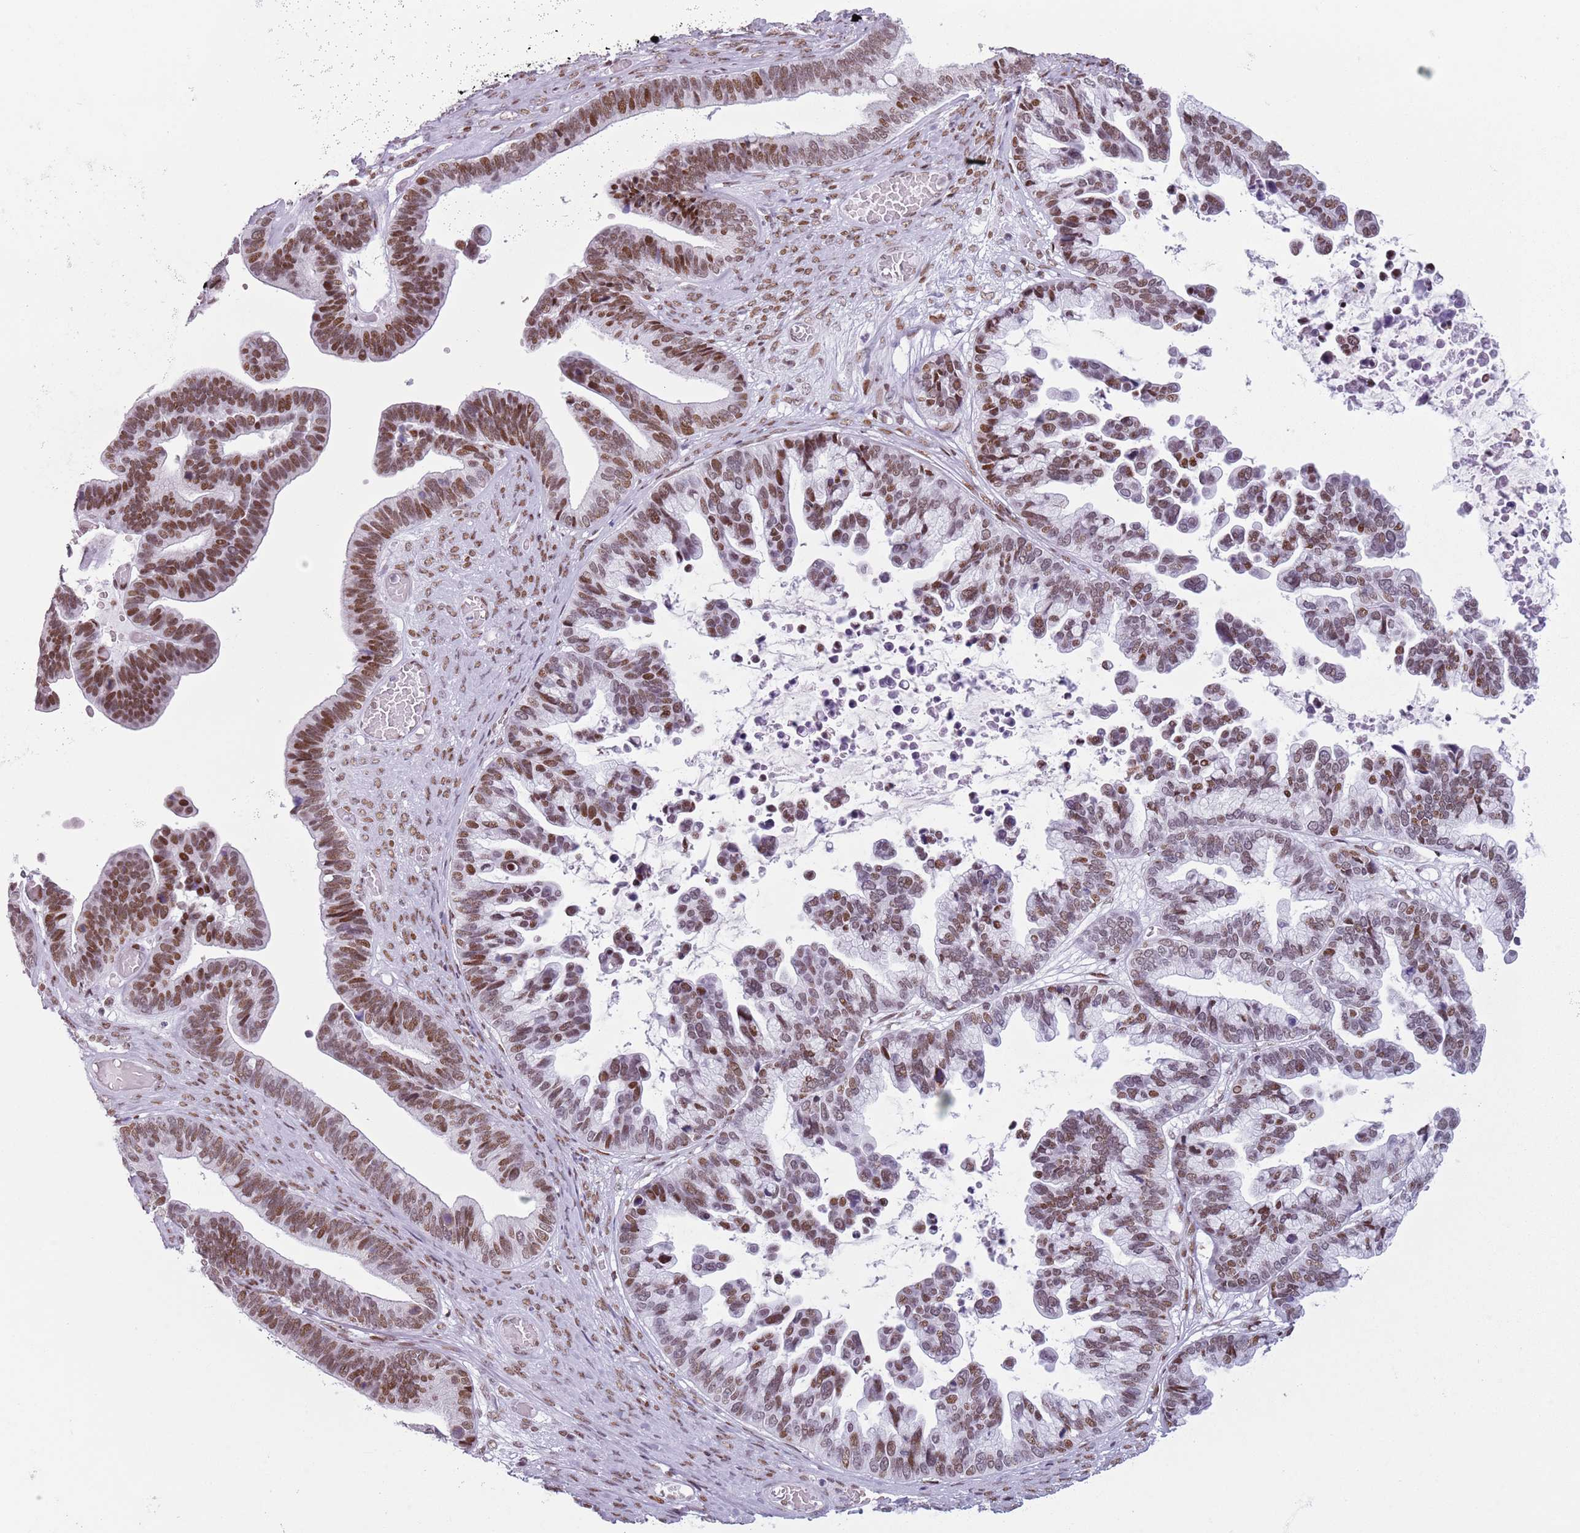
{"staining": {"intensity": "moderate", "quantity": ">75%", "location": "nuclear"}, "tissue": "ovarian cancer", "cell_type": "Tumor cells", "image_type": "cancer", "snomed": [{"axis": "morphology", "description": "Cystadenocarcinoma, serous, NOS"}, {"axis": "topography", "description": "Ovary"}], "caption": "Brown immunohistochemical staining in human serous cystadenocarcinoma (ovarian) displays moderate nuclear positivity in about >75% of tumor cells. (Stains: DAB in brown, nuclei in blue, Microscopy: brightfield microscopy at high magnification).", "gene": "FAM104B", "patient": {"sex": "female", "age": 56}}